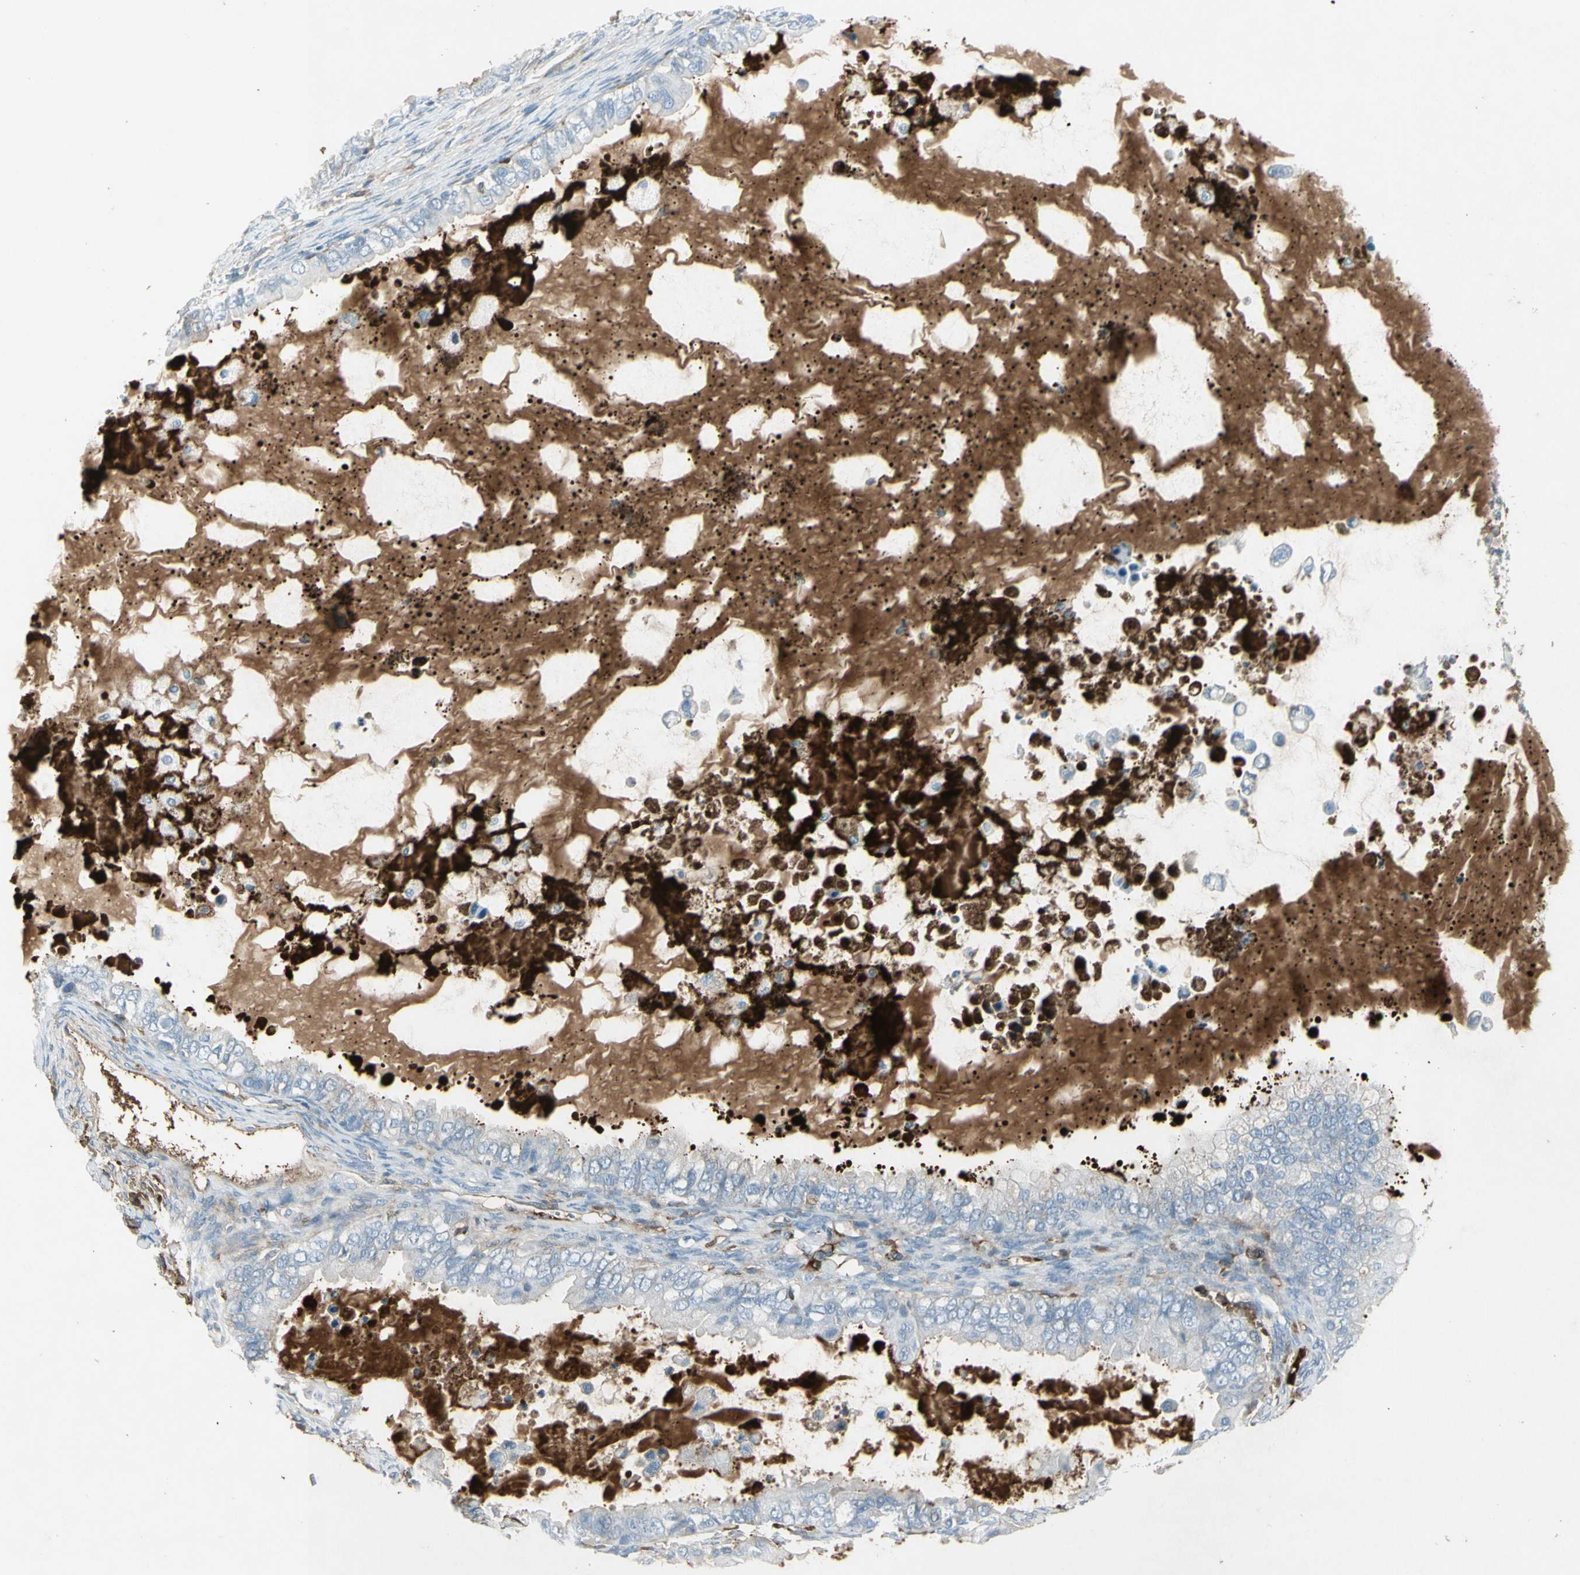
{"staining": {"intensity": "negative", "quantity": "none", "location": "none"}, "tissue": "ovarian cancer", "cell_type": "Tumor cells", "image_type": "cancer", "snomed": [{"axis": "morphology", "description": "Cystadenocarcinoma, mucinous, NOS"}, {"axis": "topography", "description": "Ovary"}], "caption": "Immunohistochemical staining of human ovarian mucinous cystadenocarcinoma exhibits no significant staining in tumor cells.", "gene": "IGHM", "patient": {"sex": "female", "age": 80}}